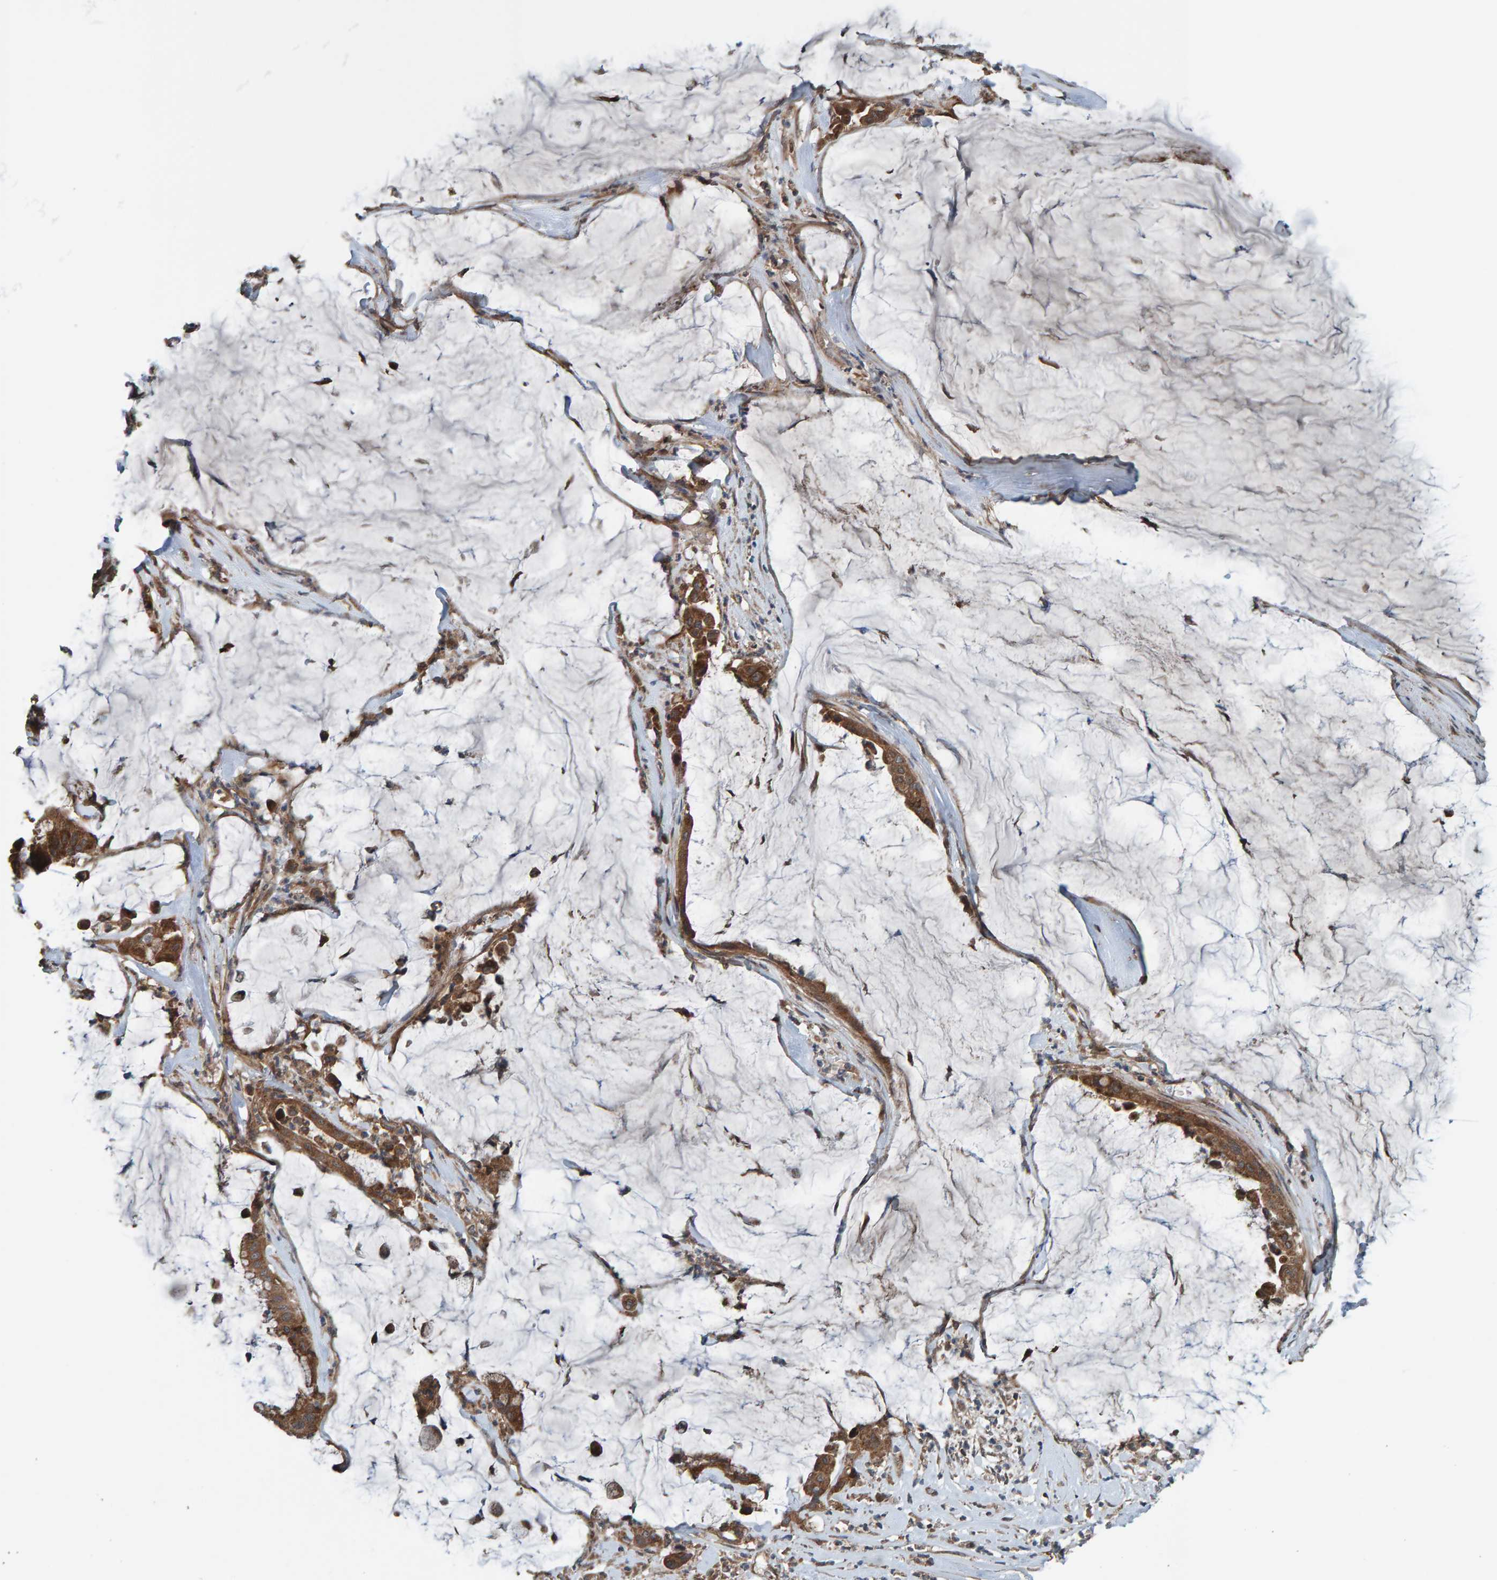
{"staining": {"intensity": "moderate", "quantity": ">75%", "location": "cytoplasmic/membranous"}, "tissue": "pancreatic cancer", "cell_type": "Tumor cells", "image_type": "cancer", "snomed": [{"axis": "morphology", "description": "Adenocarcinoma, NOS"}, {"axis": "topography", "description": "Pancreas"}], "caption": "Immunohistochemical staining of human pancreatic adenocarcinoma displays medium levels of moderate cytoplasmic/membranous expression in about >75% of tumor cells.", "gene": "CUEDC1", "patient": {"sex": "male", "age": 41}}